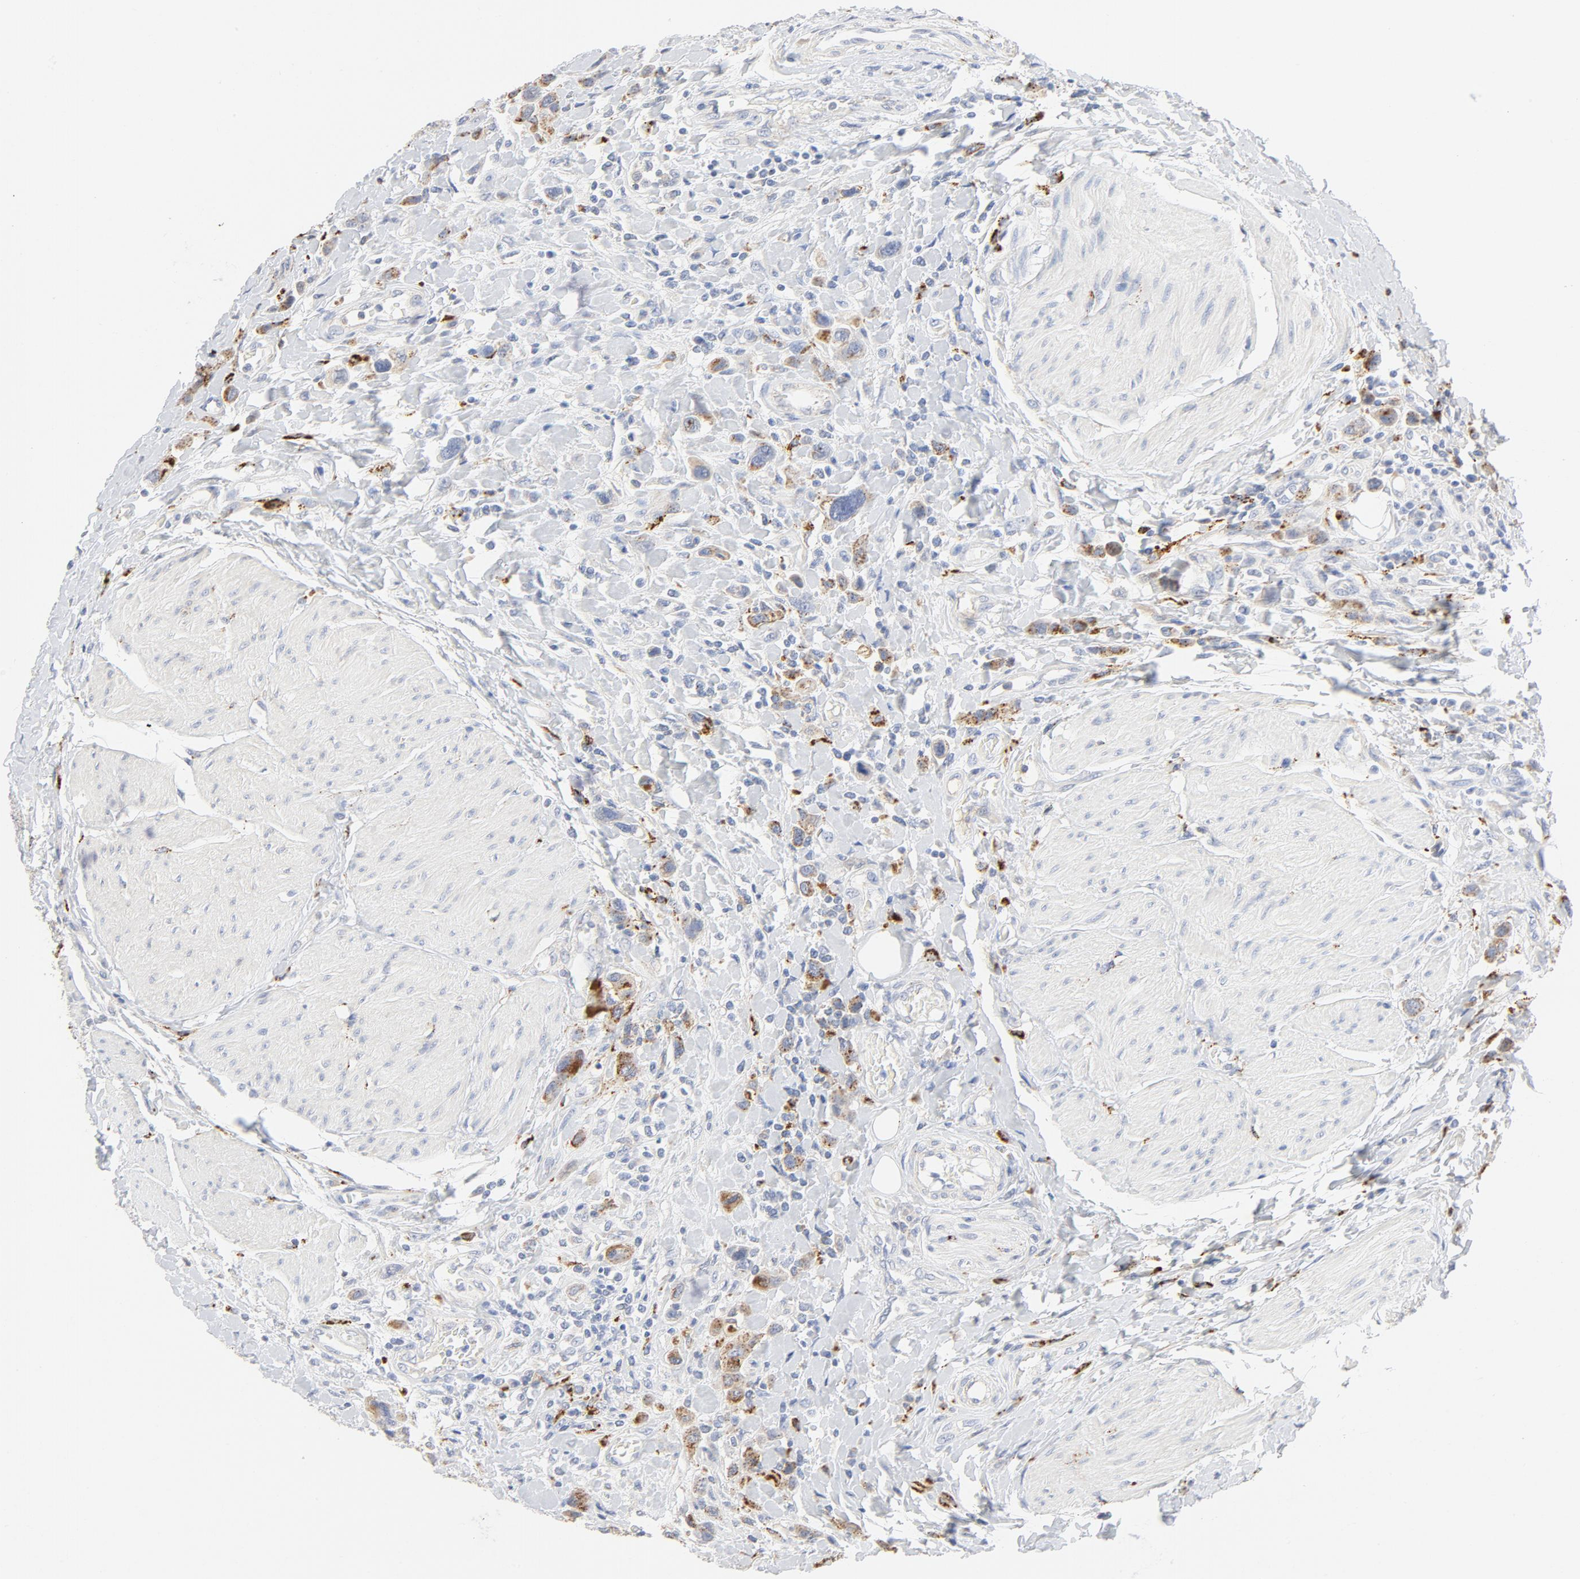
{"staining": {"intensity": "weak", "quantity": "<25%", "location": "cytoplasmic/membranous"}, "tissue": "urothelial cancer", "cell_type": "Tumor cells", "image_type": "cancer", "snomed": [{"axis": "morphology", "description": "Urothelial carcinoma, High grade"}, {"axis": "topography", "description": "Urinary bladder"}], "caption": "Immunohistochemistry (IHC) micrograph of human urothelial cancer stained for a protein (brown), which shows no positivity in tumor cells.", "gene": "MAGEB17", "patient": {"sex": "male", "age": 50}}